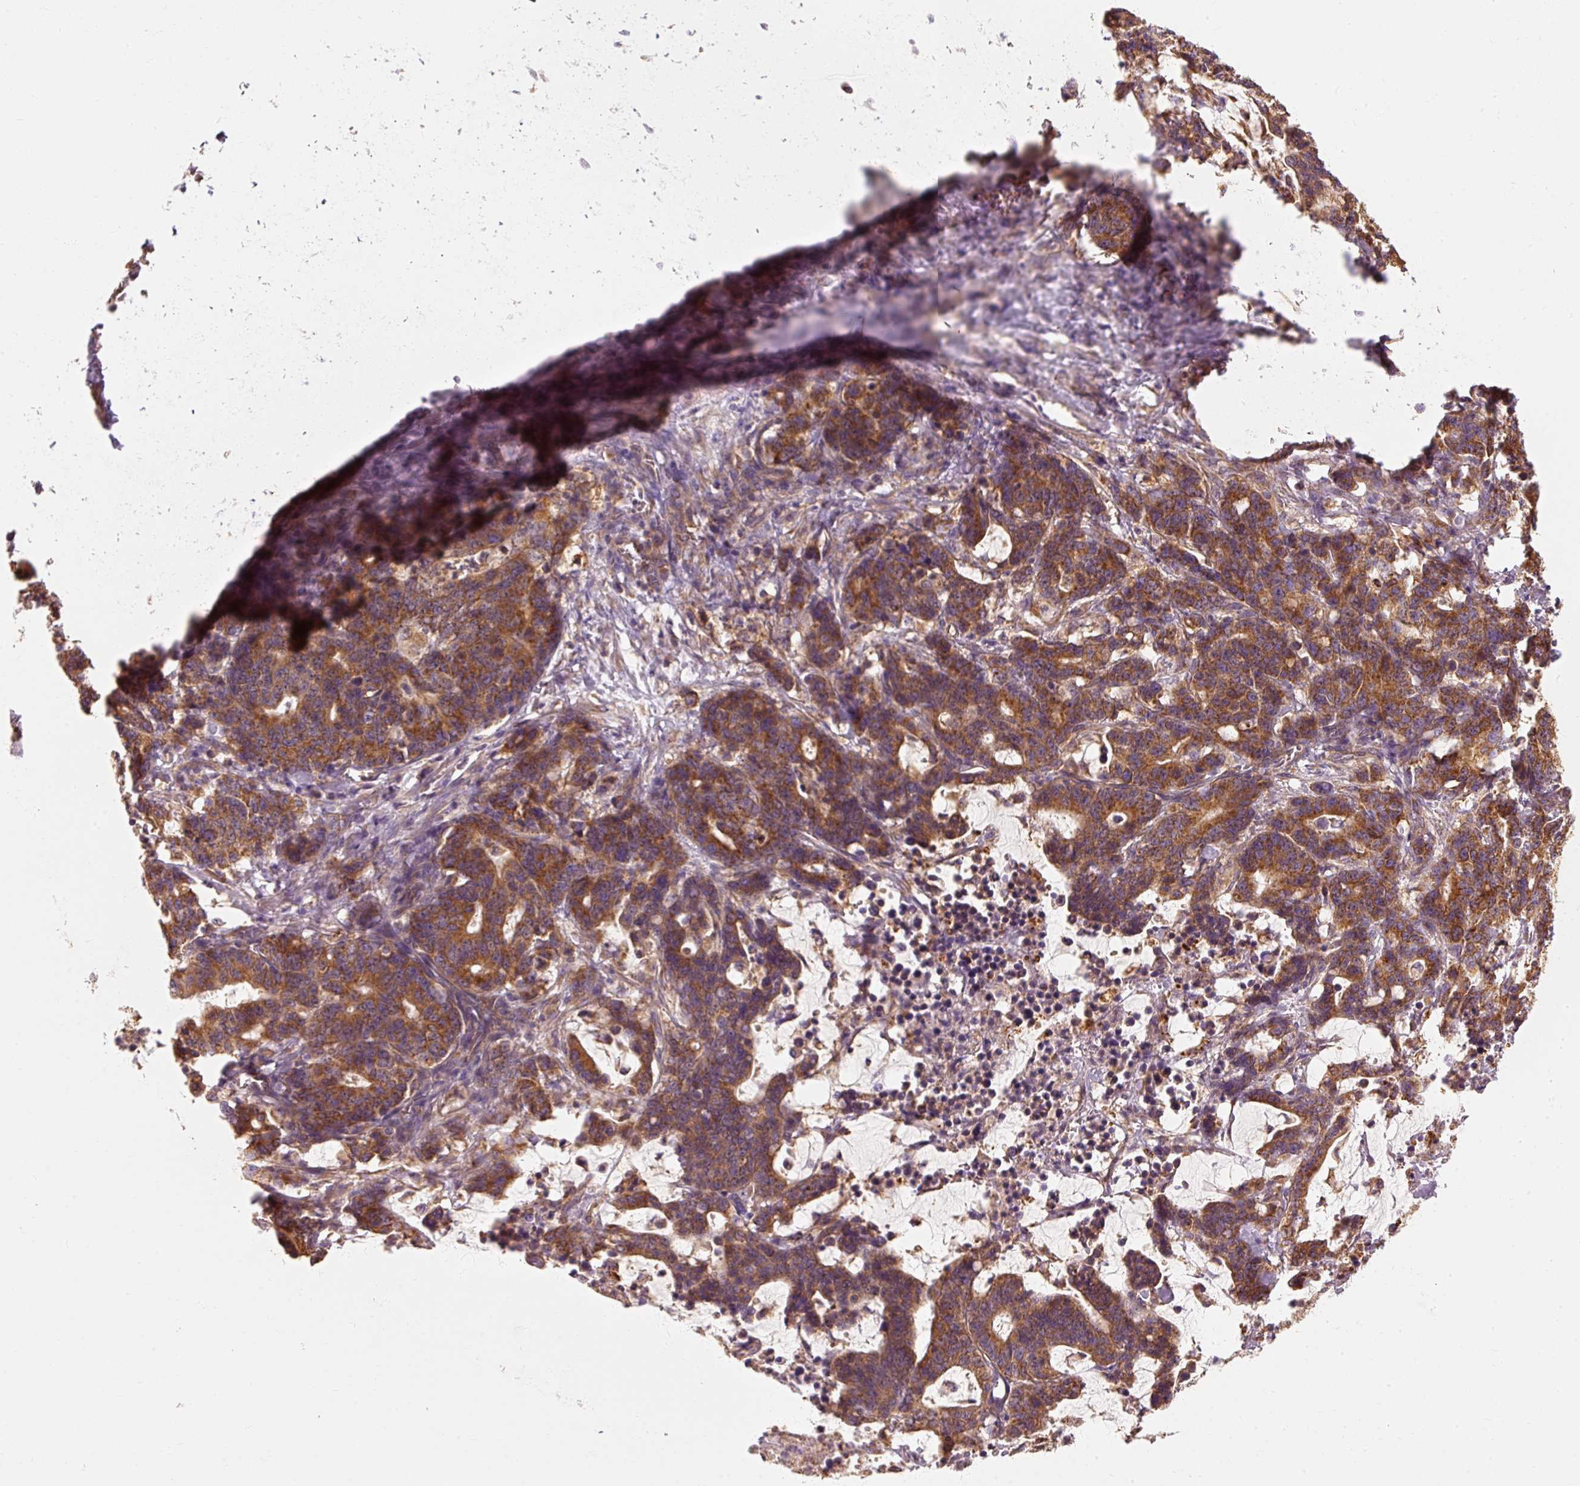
{"staining": {"intensity": "strong", "quantity": ">75%", "location": "cytoplasmic/membranous"}, "tissue": "stomach cancer", "cell_type": "Tumor cells", "image_type": "cancer", "snomed": [{"axis": "morphology", "description": "Normal tissue, NOS"}, {"axis": "morphology", "description": "Adenocarcinoma, NOS"}, {"axis": "topography", "description": "Stomach"}], "caption": "Immunohistochemical staining of human stomach cancer (adenocarcinoma) demonstrates high levels of strong cytoplasmic/membranous protein positivity in approximately >75% of tumor cells.", "gene": "TOMM40", "patient": {"sex": "female", "age": 64}}